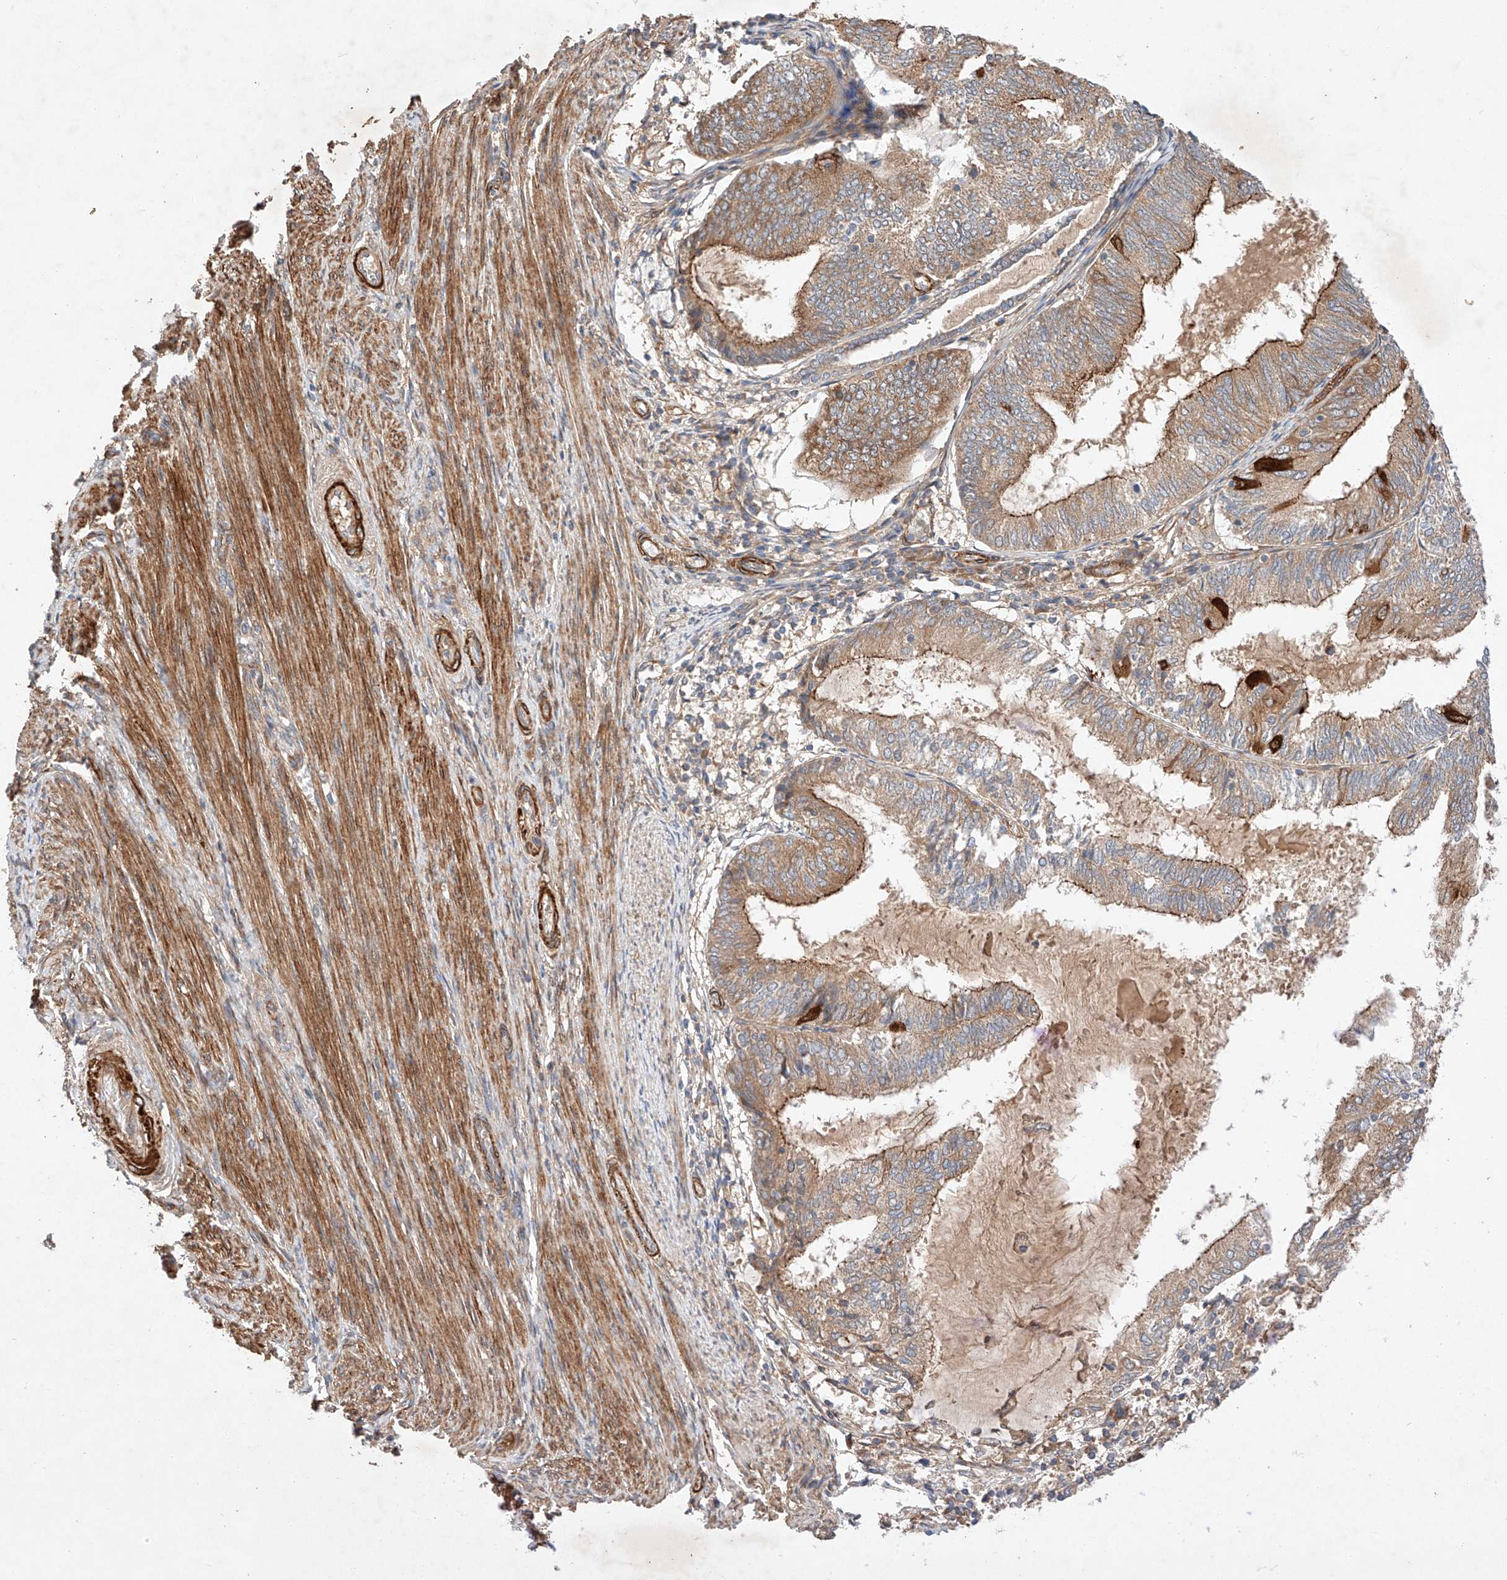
{"staining": {"intensity": "moderate", "quantity": ">75%", "location": "cytoplasmic/membranous"}, "tissue": "endometrial cancer", "cell_type": "Tumor cells", "image_type": "cancer", "snomed": [{"axis": "morphology", "description": "Adenocarcinoma, NOS"}, {"axis": "topography", "description": "Endometrium"}], "caption": "Human endometrial cancer (adenocarcinoma) stained with a protein marker demonstrates moderate staining in tumor cells.", "gene": "RAB23", "patient": {"sex": "female", "age": 81}}